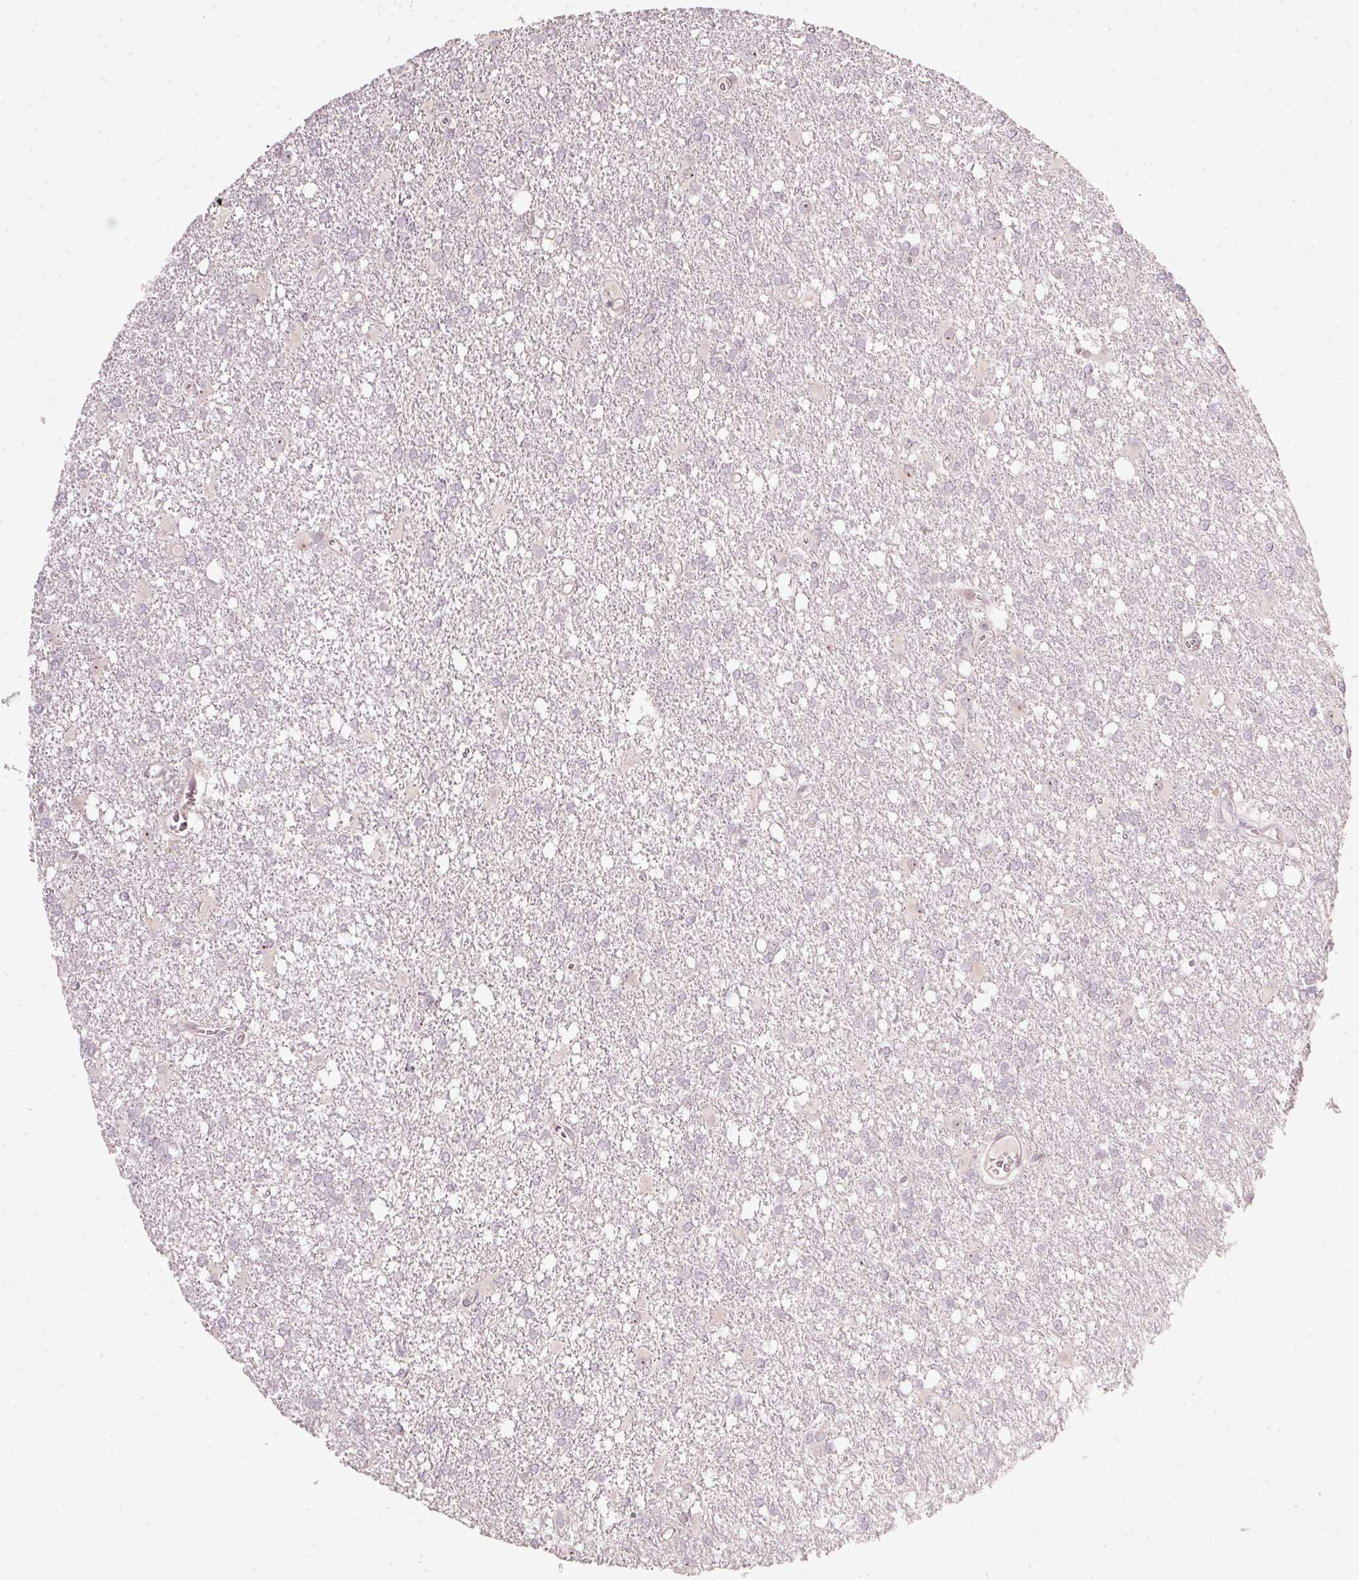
{"staining": {"intensity": "negative", "quantity": "none", "location": "none"}, "tissue": "glioma", "cell_type": "Tumor cells", "image_type": "cancer", "snomed": [{"axis": "morphology", "description": "Glioma, malignant, High grade"}, {"axis": "topography", "description": "Brain"}], "caption": "Photomicrograph shows no protein expression in tumor cells of glioma tissue.", "gene": "MXRA8", "patient": {"sex": "male", "age": 48}}